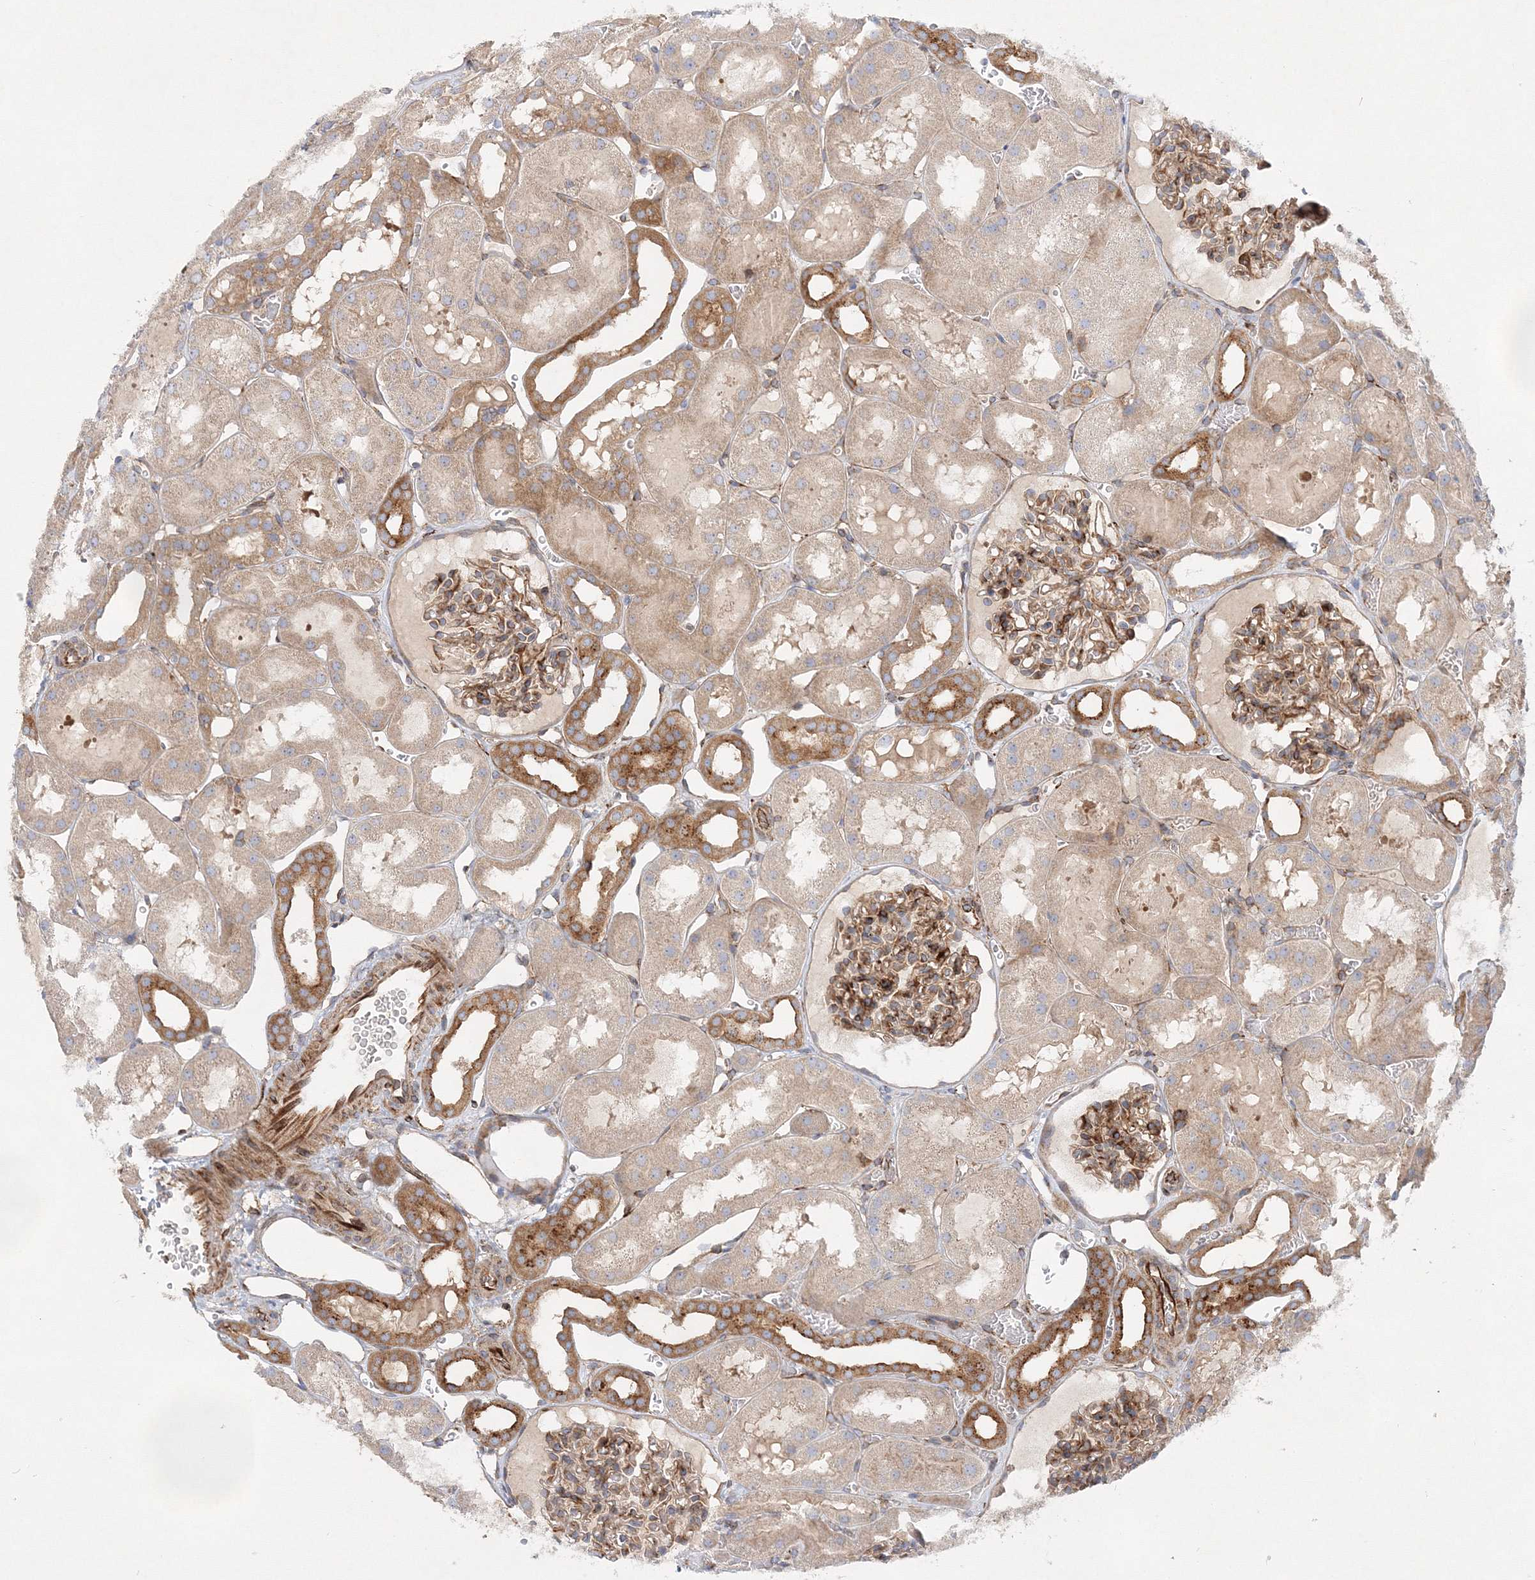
{"staining": {"intensity": "moderate", "quantity": "25%-75%", "location": "cytoplasmic/membranous"}, "tissue": "kidney", "cell_type": "Cells in glomeruli", "image_type": "normal", "snomed": [{"axis": "morphology", "description": "Normal tissue, NOS"}, {"axis": "topography", "description": "Kidney"}, {"axis": "topography", "description": "Urinary bladder"}], "caption": "Immunohistochemistry of normal human kidney displays medium levels of moderate cytoplasmic/membranous expression in about 25%-75% of cells in glomeruli. The staining was performed using DAB, with brown indicating positive protein expression. Nuclei are stained blue with hematoxylin.", "gene": "ZFYVE16", "patient": {"sex": "male", "age": 16}}